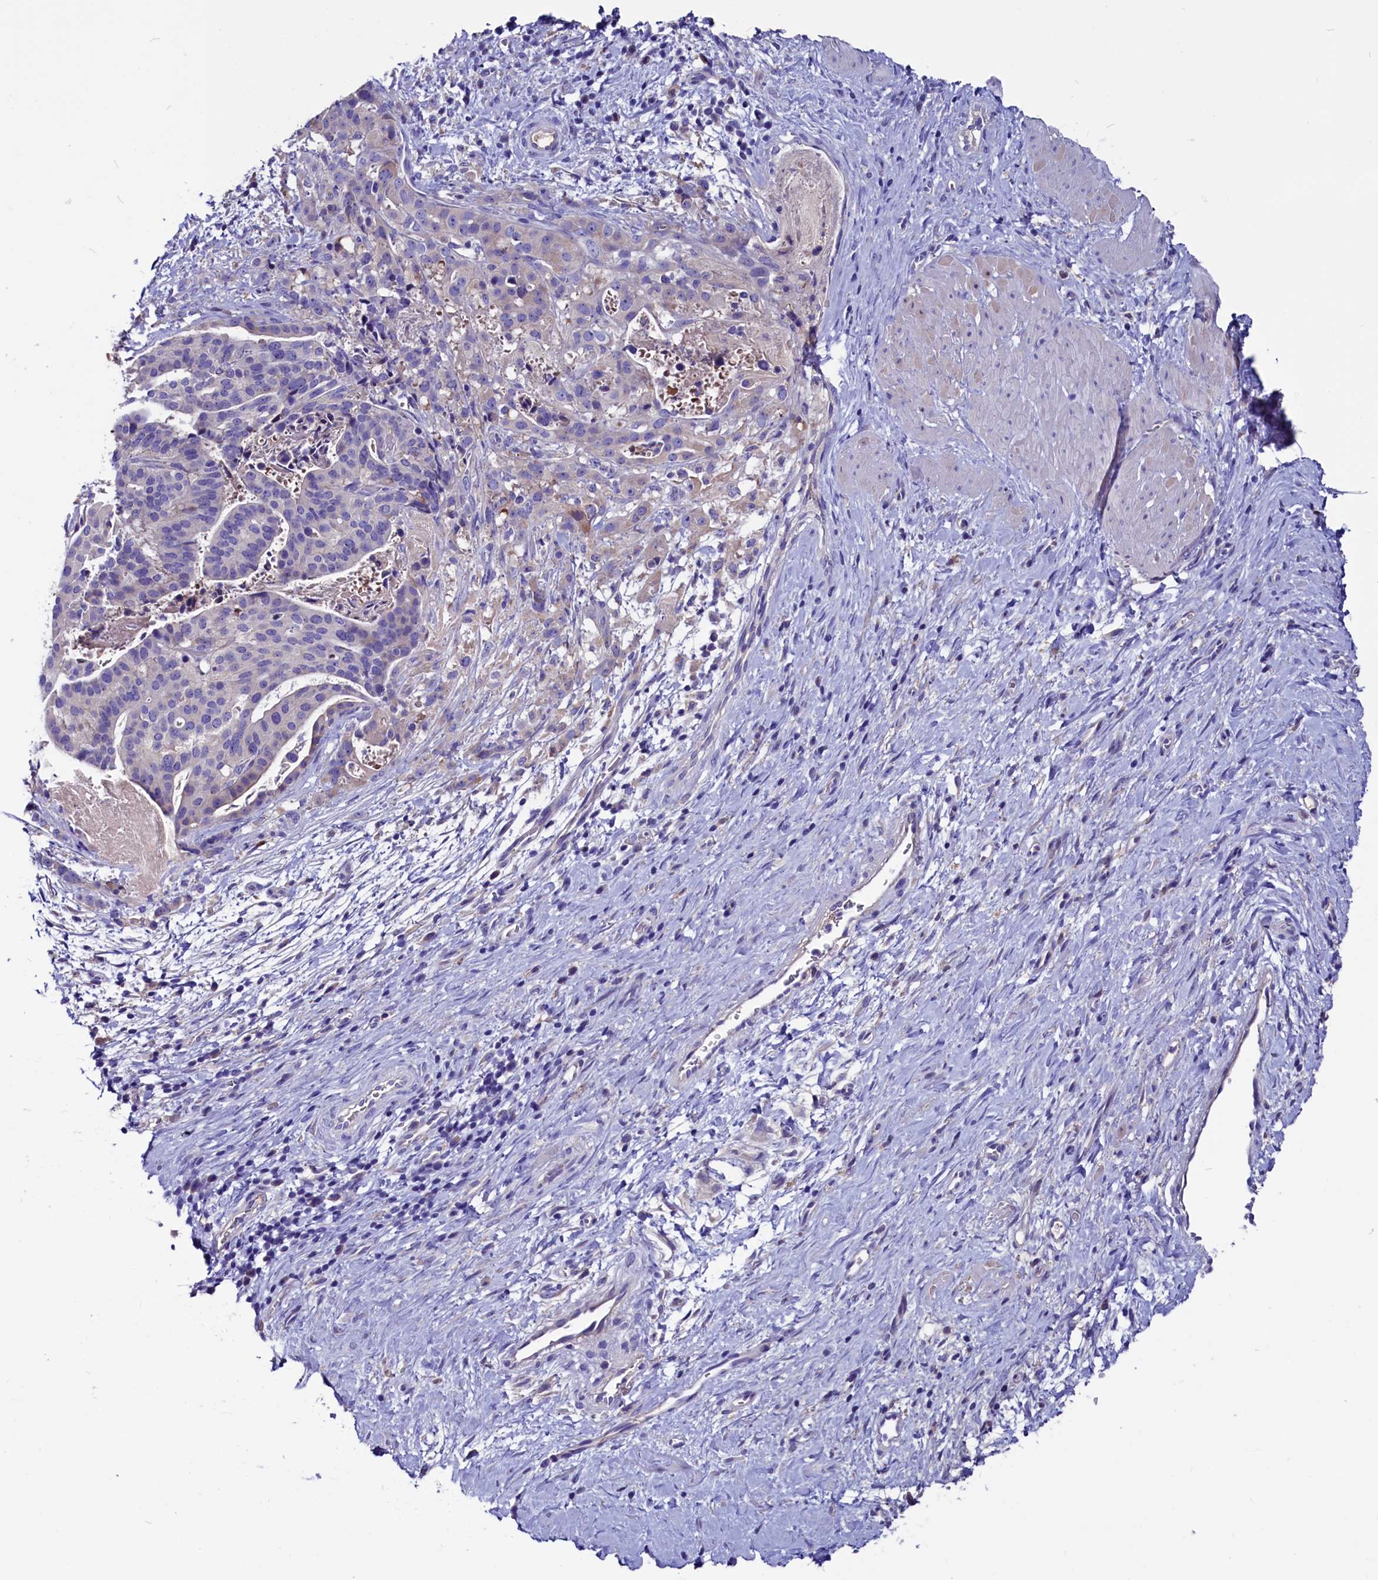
{"staining": {"intensity": "negative", "quantity": "none", "location": "none"}, "tissue": "stomach cancer", "cell_type": "Tumor cells", "image_type": "cancer", "snomed": [{"axis": "morphology", "description": "Adenocarcinoma, NOS"}, {"axis": "topography", "description": "Stomach"}], "caption": "Immunohistochemical staining of human adenocarcinoma (stomach) exhibits no significant expression in tumor cells.", "gene": "CCBE1", "patient": {"sex": "male", "age": 48}}